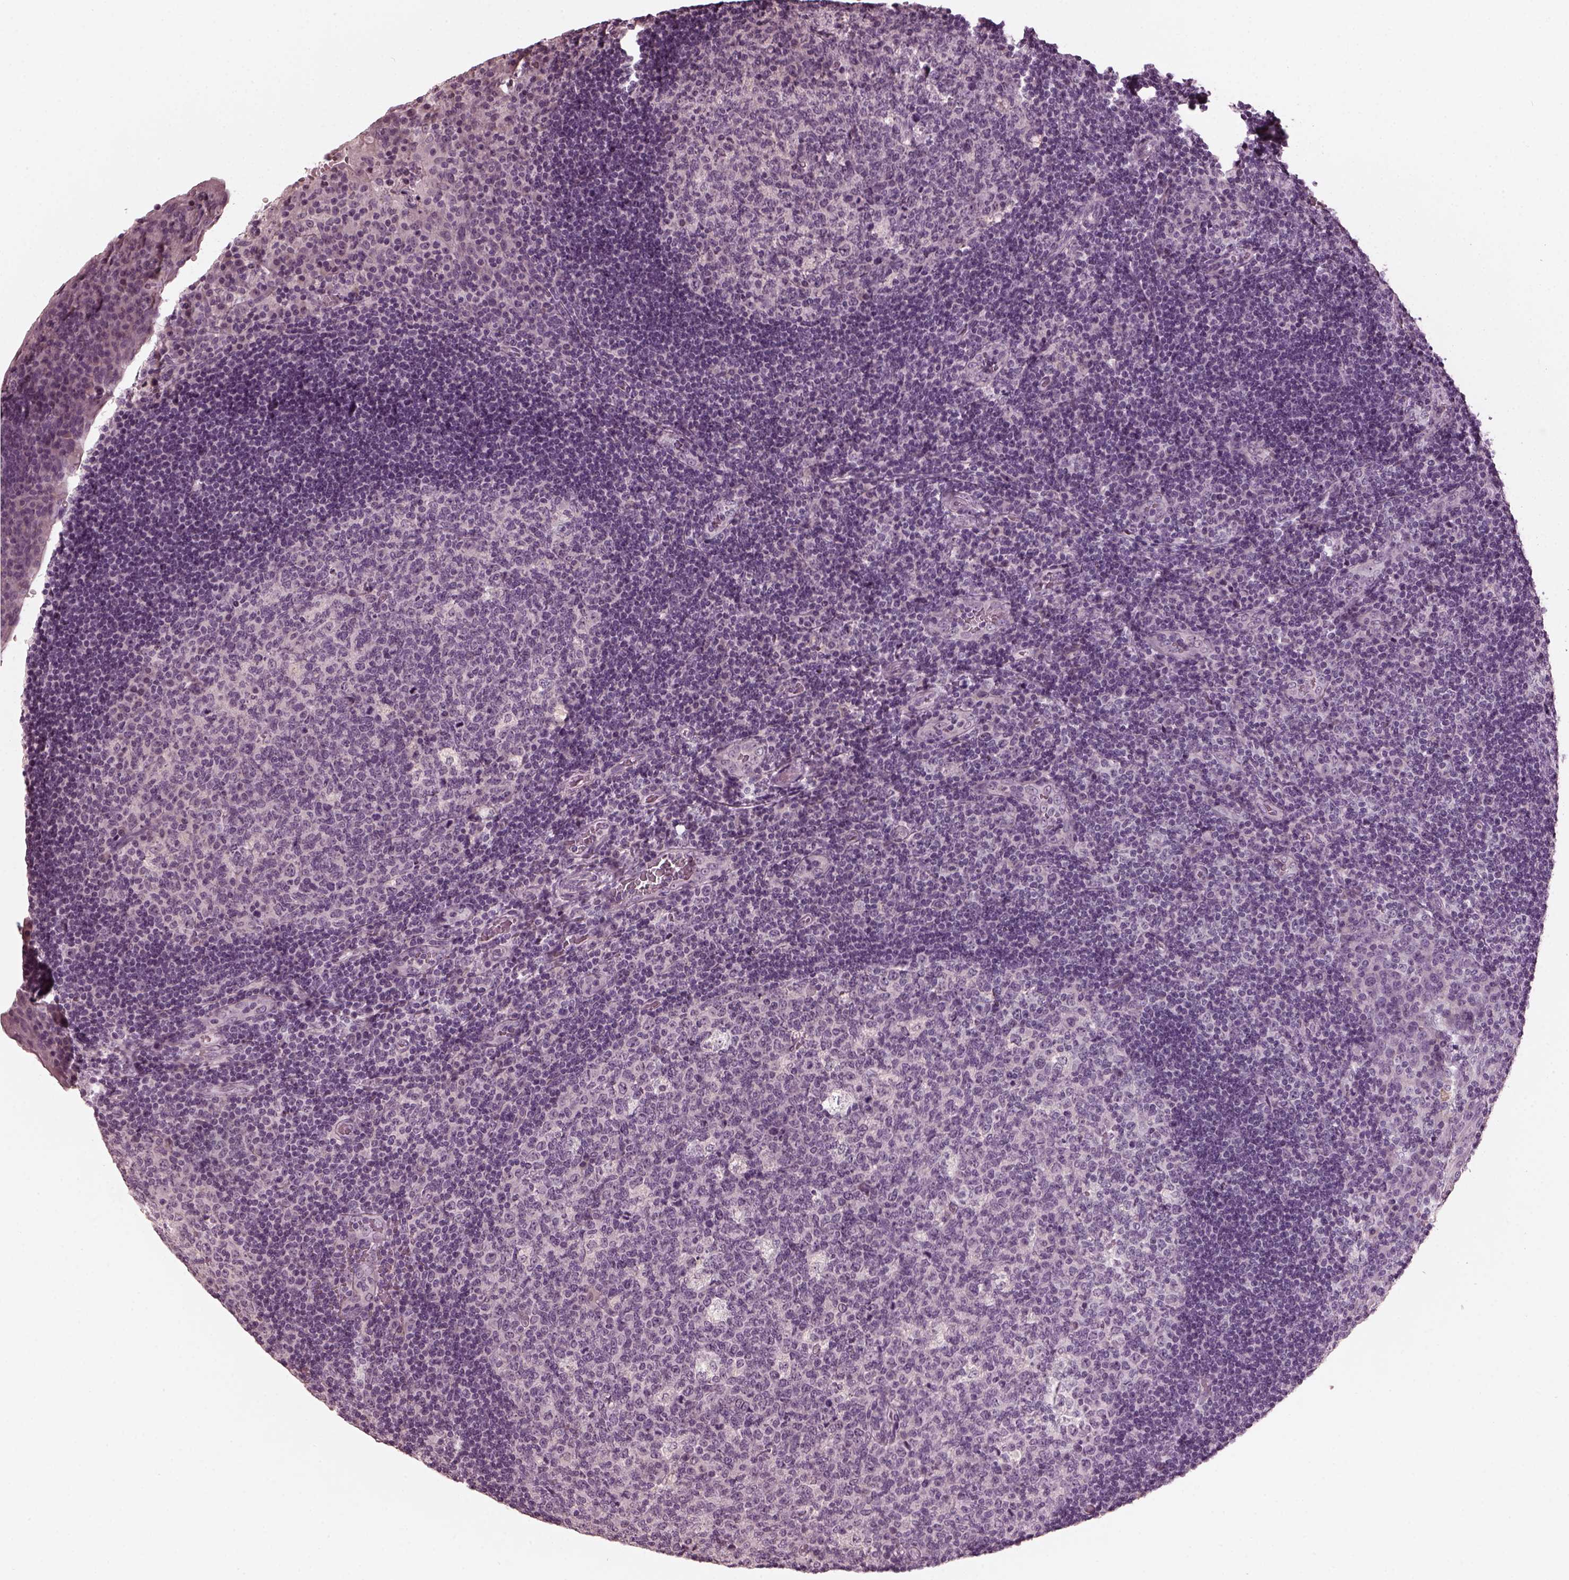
{"staining": {"intensity": "negative", "quantity": "none", "location": "none"}, "tissue": "tonsil", "cell_type": "Germinal center cells", "image_type": "normal", "snomed": [{"axis": "morphology", "description": "Normal tissue, NOS"}, {"axis": "topography", "description": "Tonsil"}], "caption": "DAB (3,3'-diaminobenzidine) immunohistochemical staining of normal human tonsil demonstrates no significant expression in germinal center cells. The staining was performed using DAB (3,3'-diaminobenzidine) to visualize the protein expression in brown, while the nuclei were stained in blue with hematoxylin (Magnification: 20x).", "gene": "RCVRN", "patient": {"sex": "male", "age": 17}}